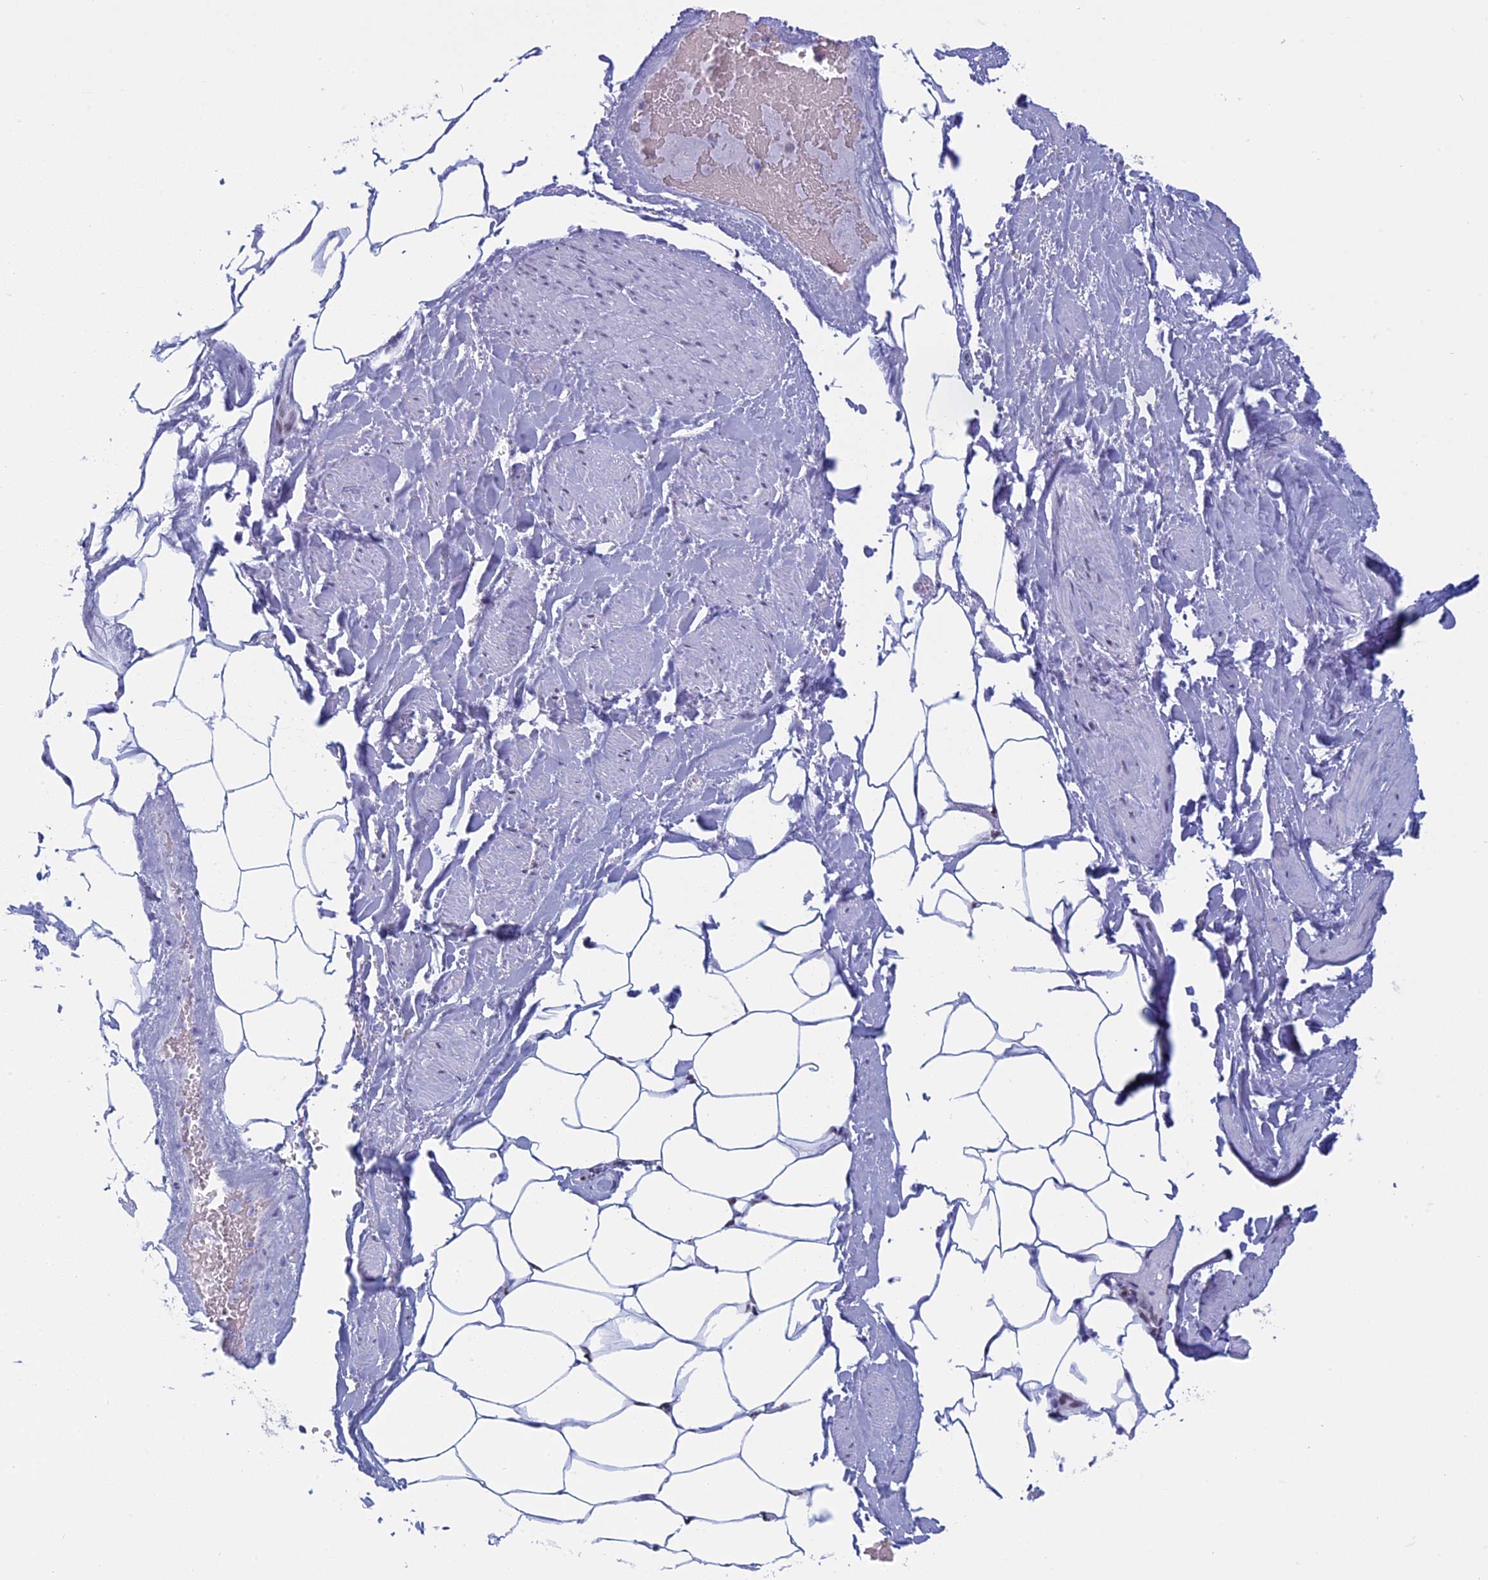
{"staining": {"intensity": "negative", "quantity": "none", "location": "none"}, "tissue": "adipose tissue", "cell_type": "Adipocytes", "image_type": "normal", "snomed": [{"axis": "morphology", "description": "Normal tissue, NOS"}, {"axis": "morphology", "description": "Adenocarcinoma, Low grade"}, {"axis": "topography", "description": "Prostate"}, {"axis": "topography", "description": "Peripheral nerve tissue"}], "caption": "DAB immunohistochemical staining of unremarkable human adipose tissue demonstrates no significant staining in adipocytes. (Stains: DAB (3,3'-diaminobenzidine) IHC with hematoxylin counter stain, Microscopy: brightfield microscopy at high magnification).", "gene": "RPS19BP1", "patient": {"sex": "male", "age": 63}}